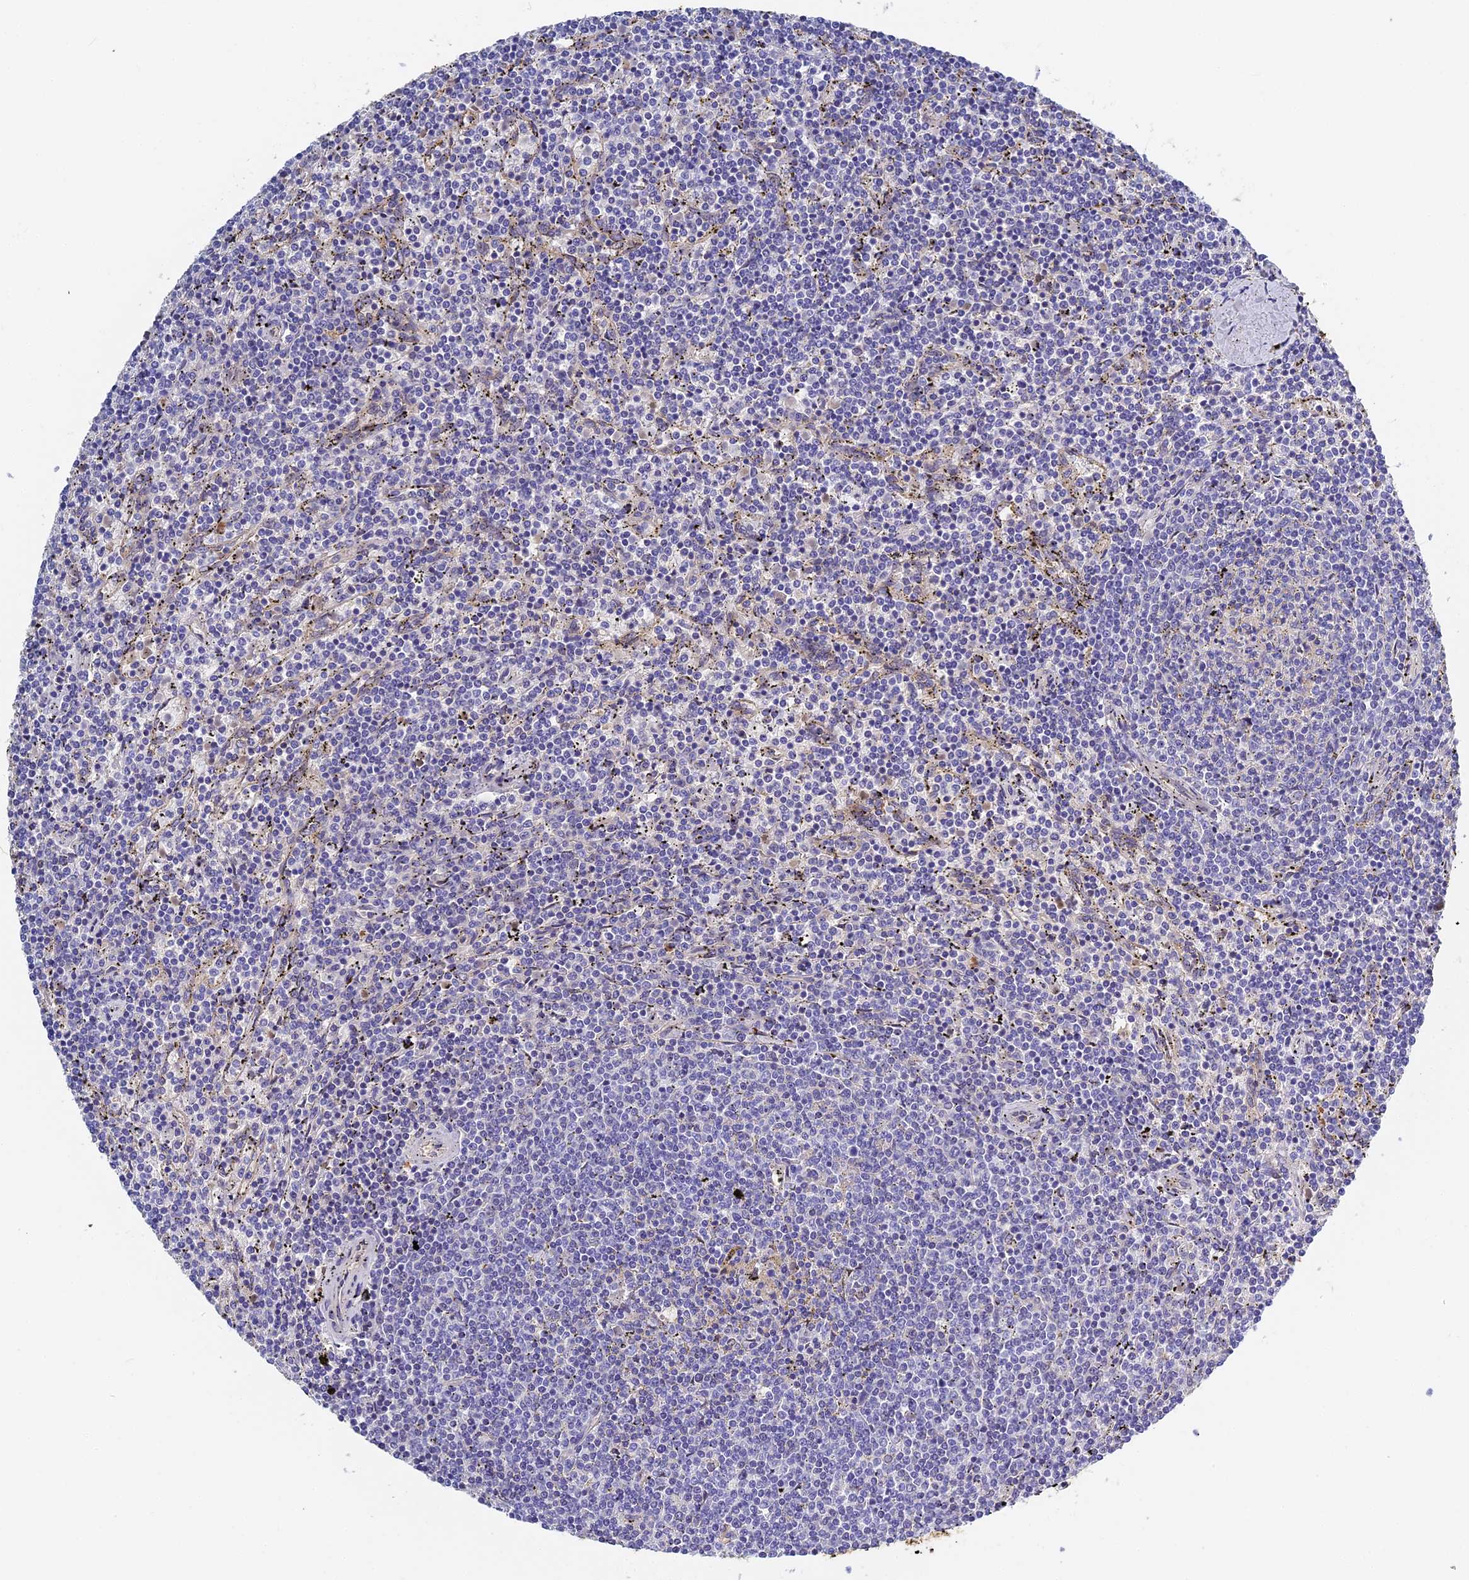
{"staining": {"intensity": "negative", "quantity": "none", "location": "none"}, "tissue": "lymphoma", "cell_type": "Tumor cells", "image_type": "cancer", "snomed": [{"axis": "morphology", "description": "Malignant lymphoma, non-Hodgkin's type, Low grade"}, {"axis": "topography", "description": "Spleen"}], "caption": "DAB immunohistochemical staining of malignant lymphoma, non-Hodgkin's type (low-grade) displays no significant staining in tumor cells.", "gene": "ITIH1", "patient": {"sex": "female", "age": 50}}